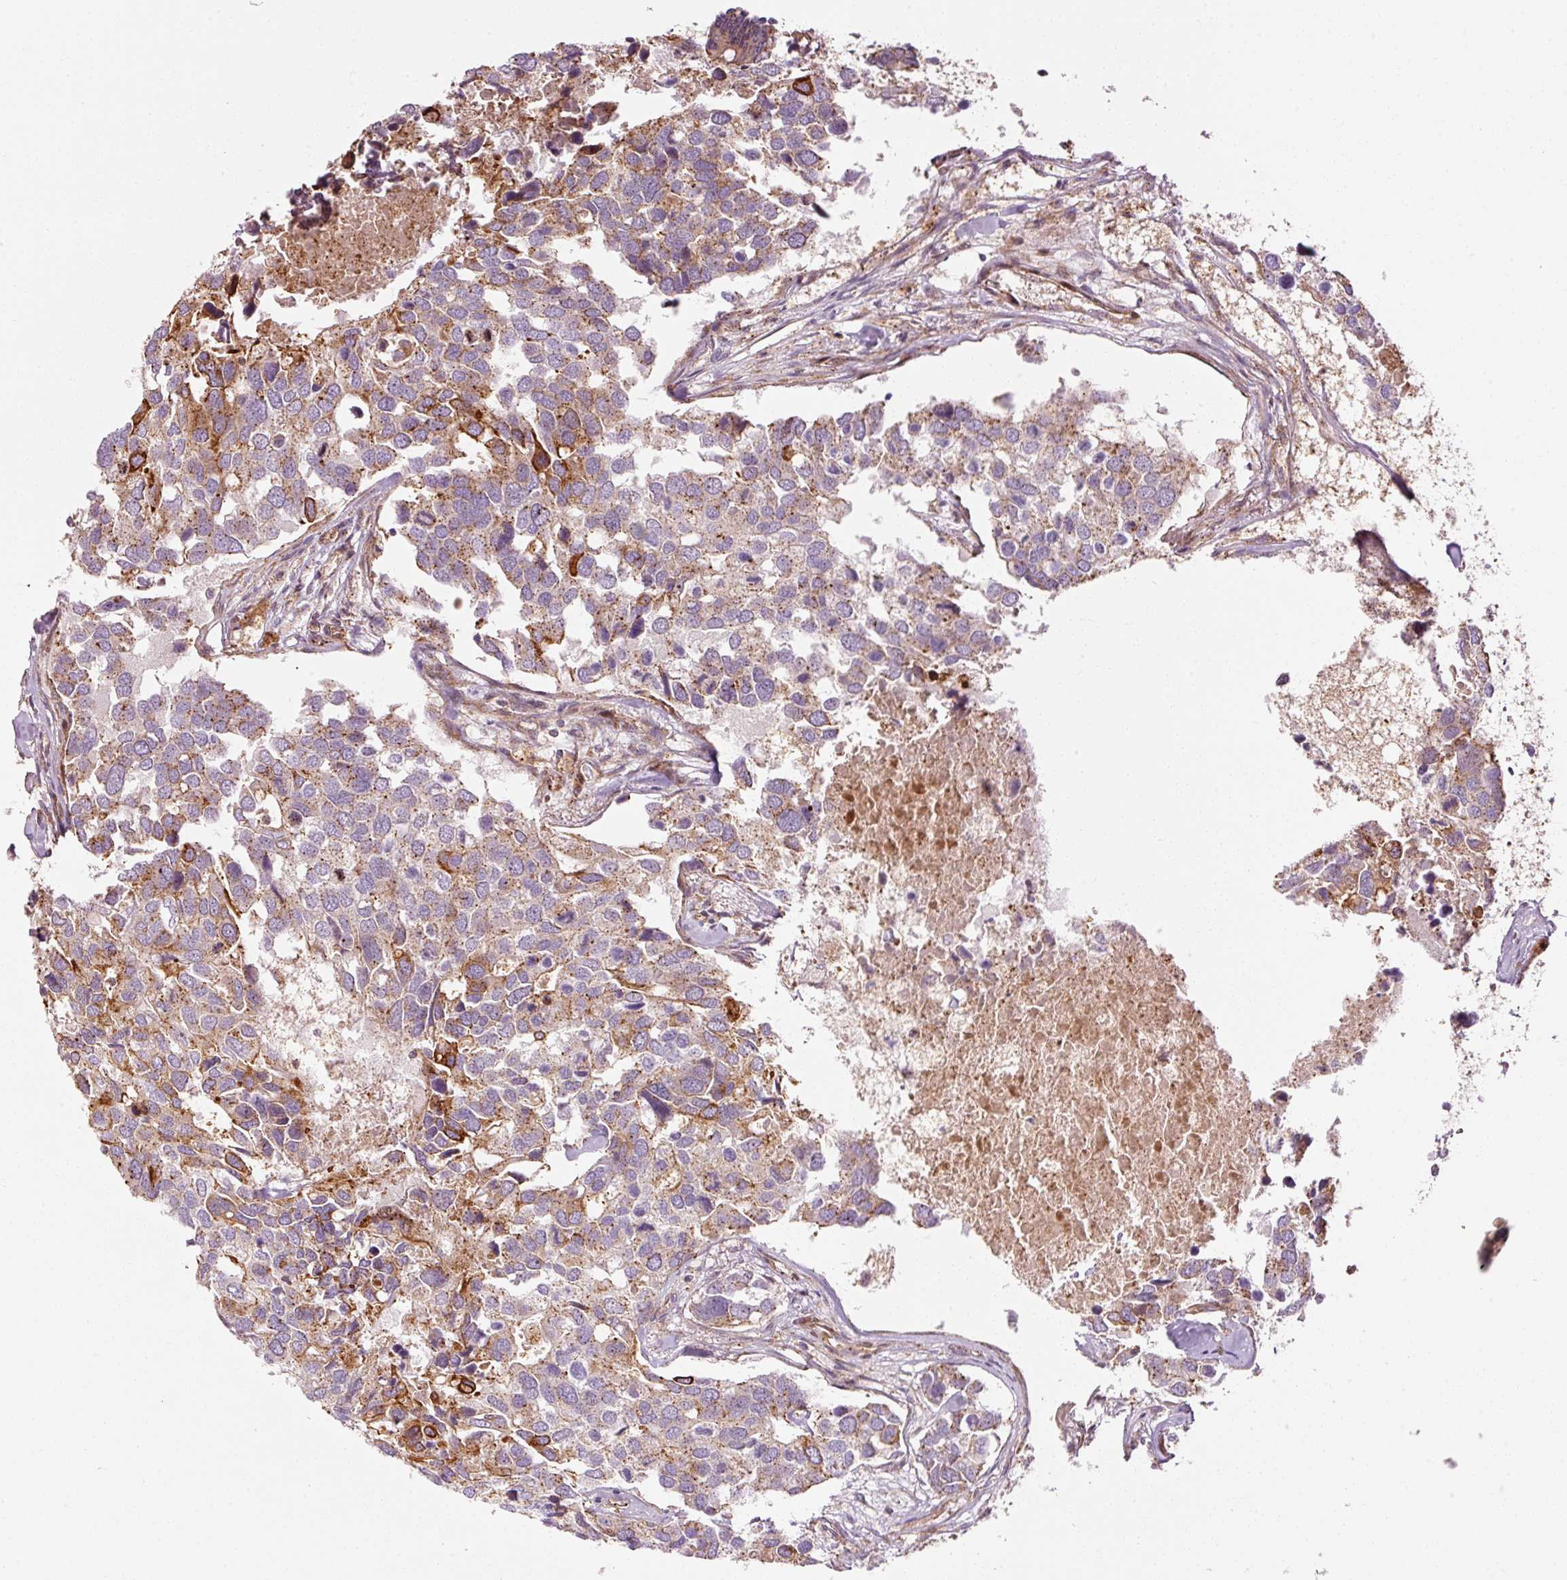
{"staining": {"intensity": "moderate", "quantity": ">75%", "location": "cytoplasmic/membranous"}, "tissue": "breast cancer", "cell_type": "Tumor cells", "image_type": "cancer", "snomed": [{"axis": "morphology", "description": "Duct carcinoma"}, {"axis": "topography", "description": "Breast"}], "caption": "Breast invasive ductal carcinoma tissue shows moderate cytoplasmic/membranous staining in approximately >75% of tumor cells, visualized by immunohistochemistry.", "gene": "ANKRD20A1", "patient": {"sex": "female", "age": 83}}